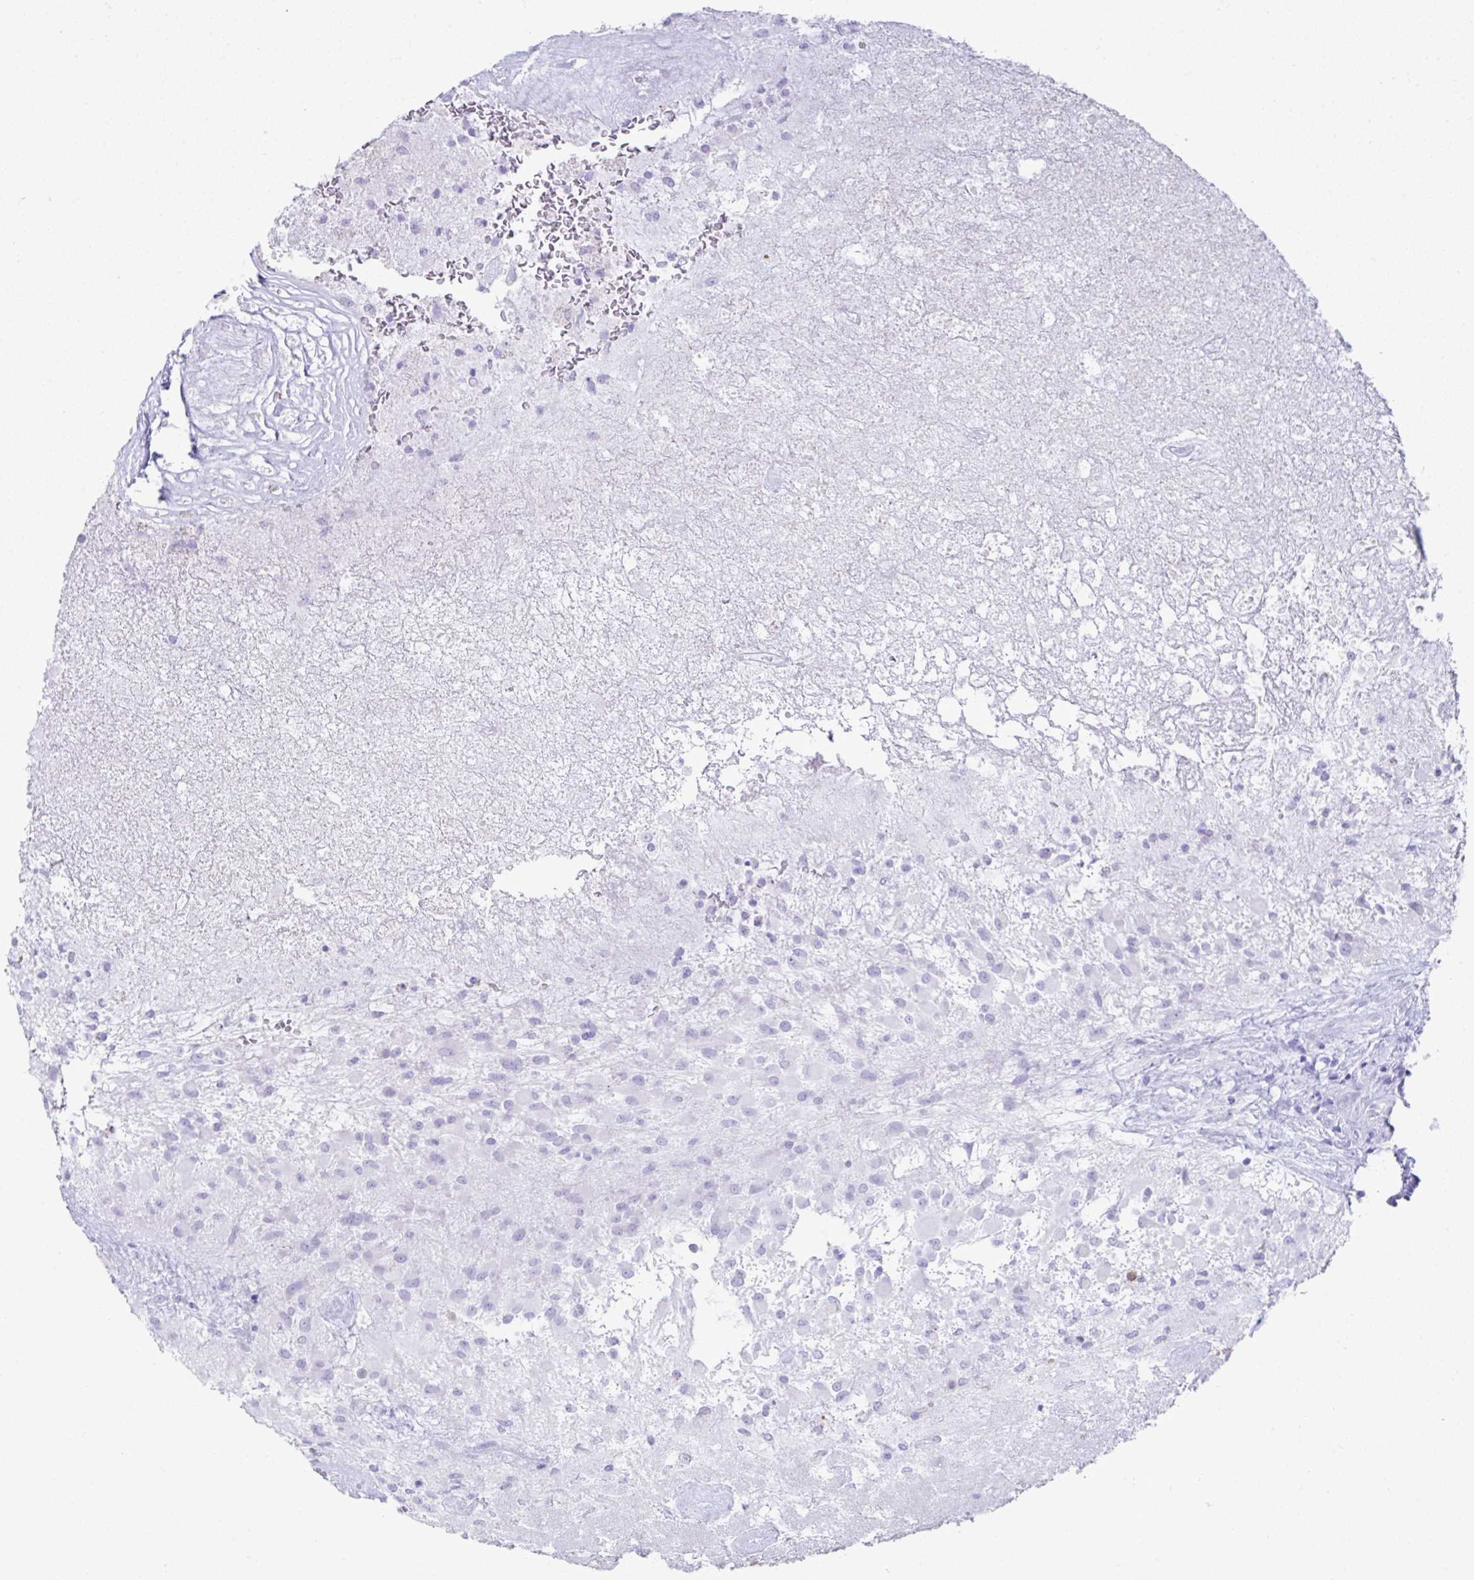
{"staining": {"intensity": "negative", "quantity": "none", "location": "none"}, "tissue": "glioma", "cell_type": "Tumor cells", "image_type": "cancer", "snomed": [{"axis": "morphology", "description": "Glioma, malignant, High grade"}, {"axis": "topography", "description": "Brain"}], "caption": "Tumor cells show no significant positivity in glioma.", "gene": "PSCA", "patient": {"sex": "female", "age": 67}}